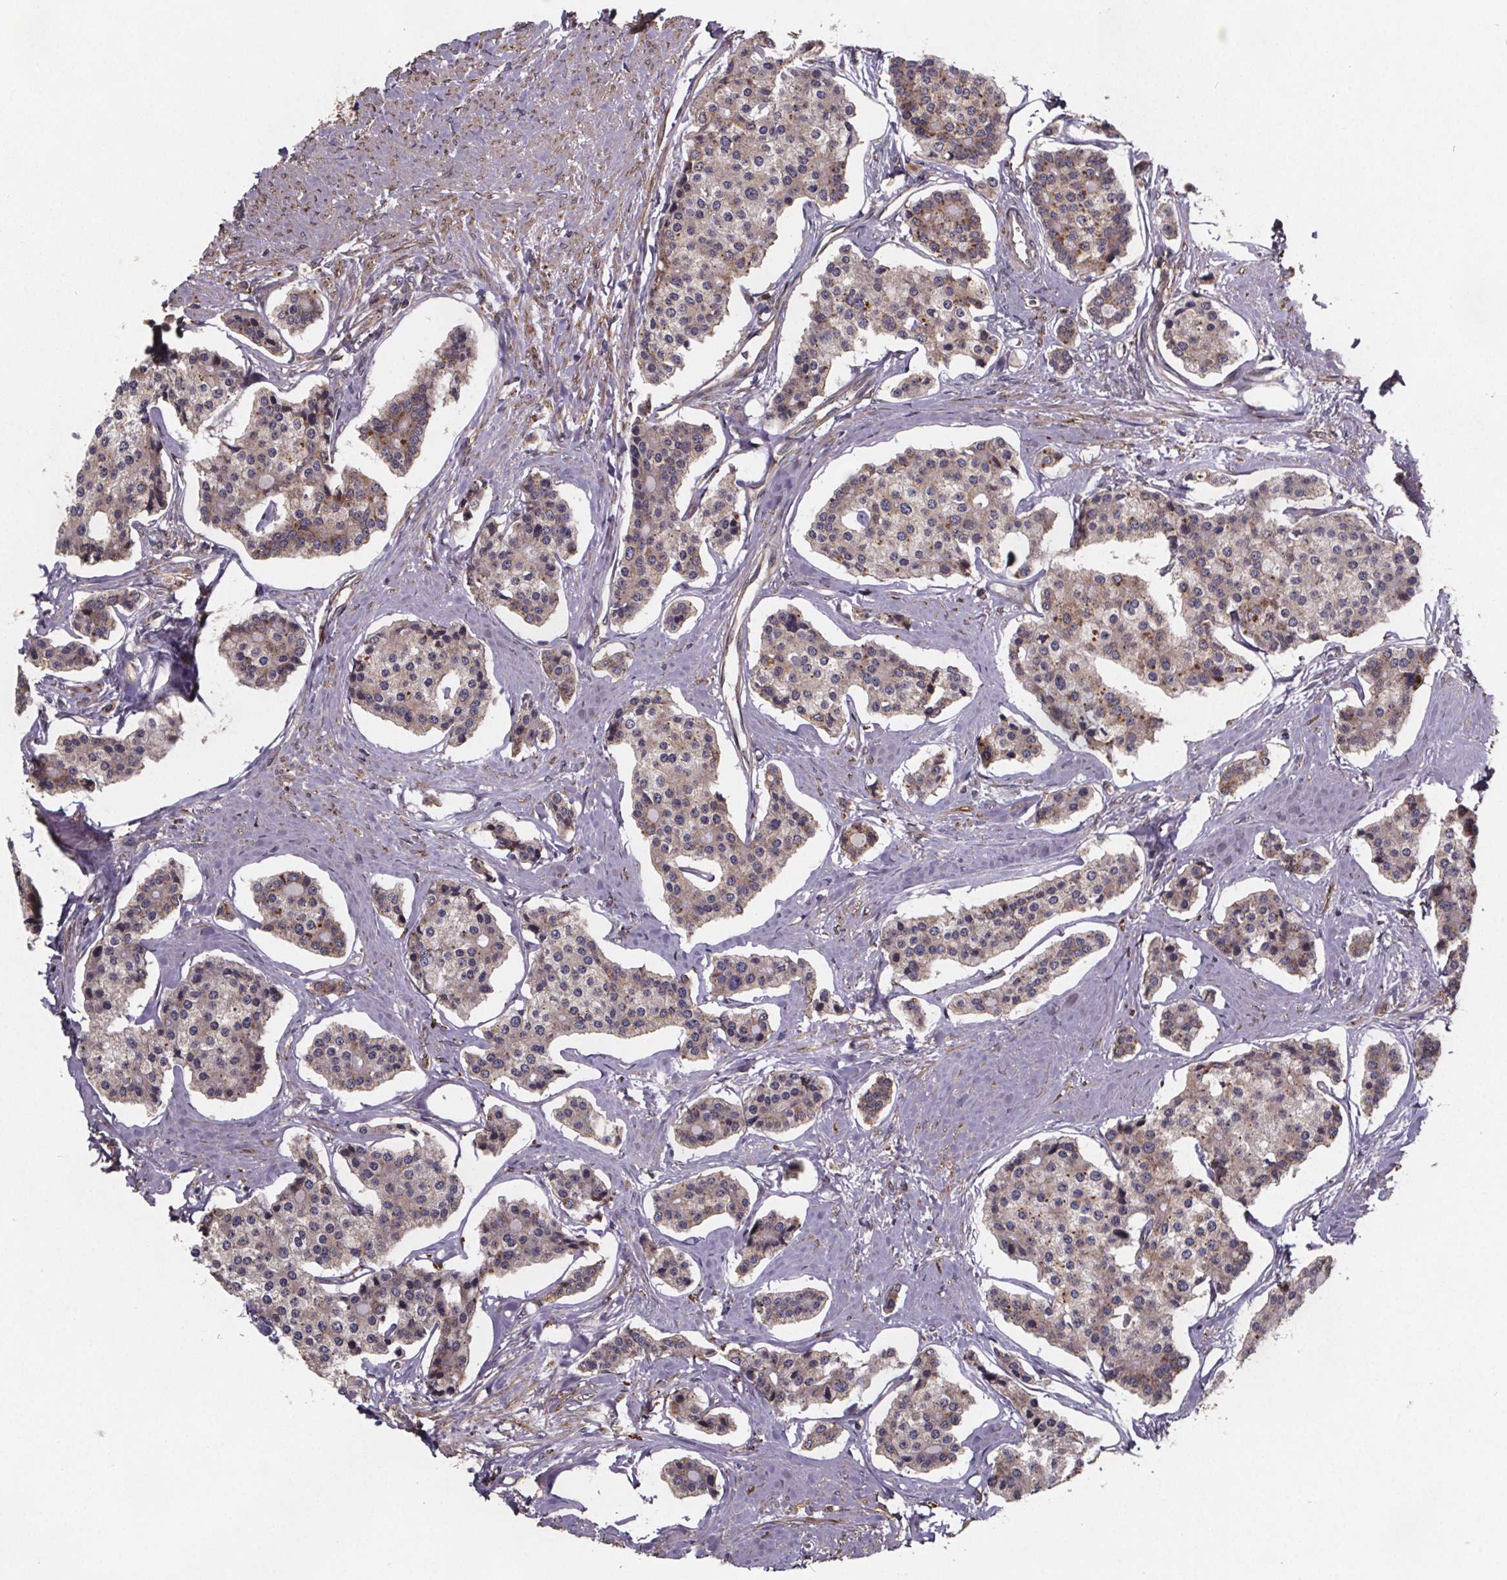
{"staining": {"intensity": "moderate", "quantity": "25%-75%", "location": "cytoplasmic/membranous"}, "tissue": "carcinoid", "cell_type": "Tumor cells", "image_type": "cancer", "snomed": [{"axis": "morphology", "description": "Carcinoid, malignant, NOS"}, {"axis": "topography", "description": "Small intestine"}], "caption": "Brown immunohistochemical staining in human malignant carcinoid demonstrates moderate cytoplasmic/membranous staining in about 25%-75% of tumor cells.", "gene": "PIERCE2", "patient": {"sex": "female", "age": 65}}